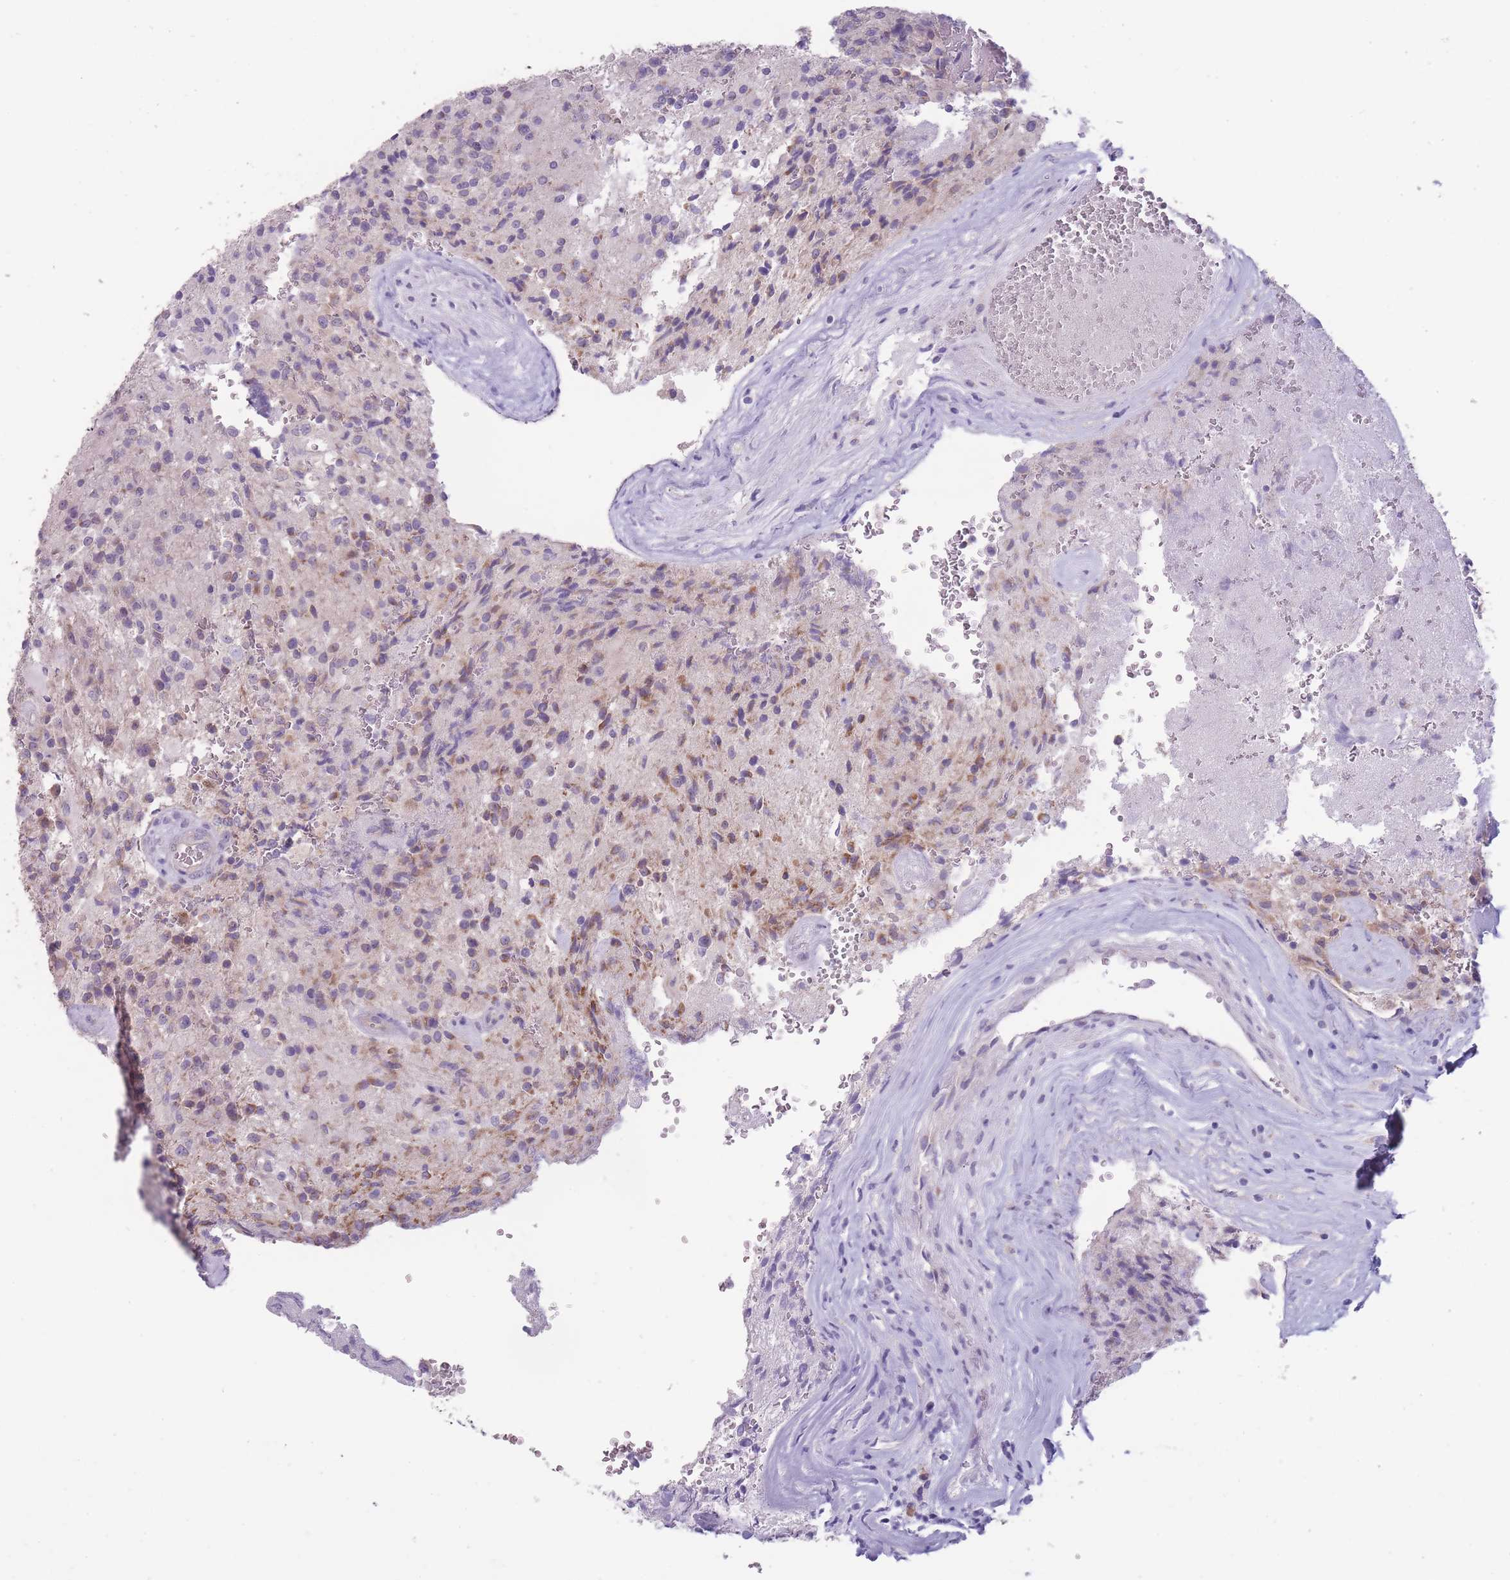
{"staining": {"intensity": "weak", "quantity": "25%-75%", "location": "cytoplasmic/membranous"}, "tissue": "glioma", "cell_type": "Tumor cells", "image_type": "cancer", "snomed": [{"axis": "morphology", "description": "Normal tissue, NOS"}, {"axis": "morphology", "description": "Glioma, malignant, High grade"}, {"axis": "topography", "description": "Cerebral cortex"}], "caption": "Glioma stained with DAB (3,3'-diaminobenzidine) immunohistochemistry reveals low levels of weak cytoplasmic/membranous positivity in approximately 25%-75% of tumor cells.", "gene": "DCANP1", "patient": {"sex": "male", "age": 56}}